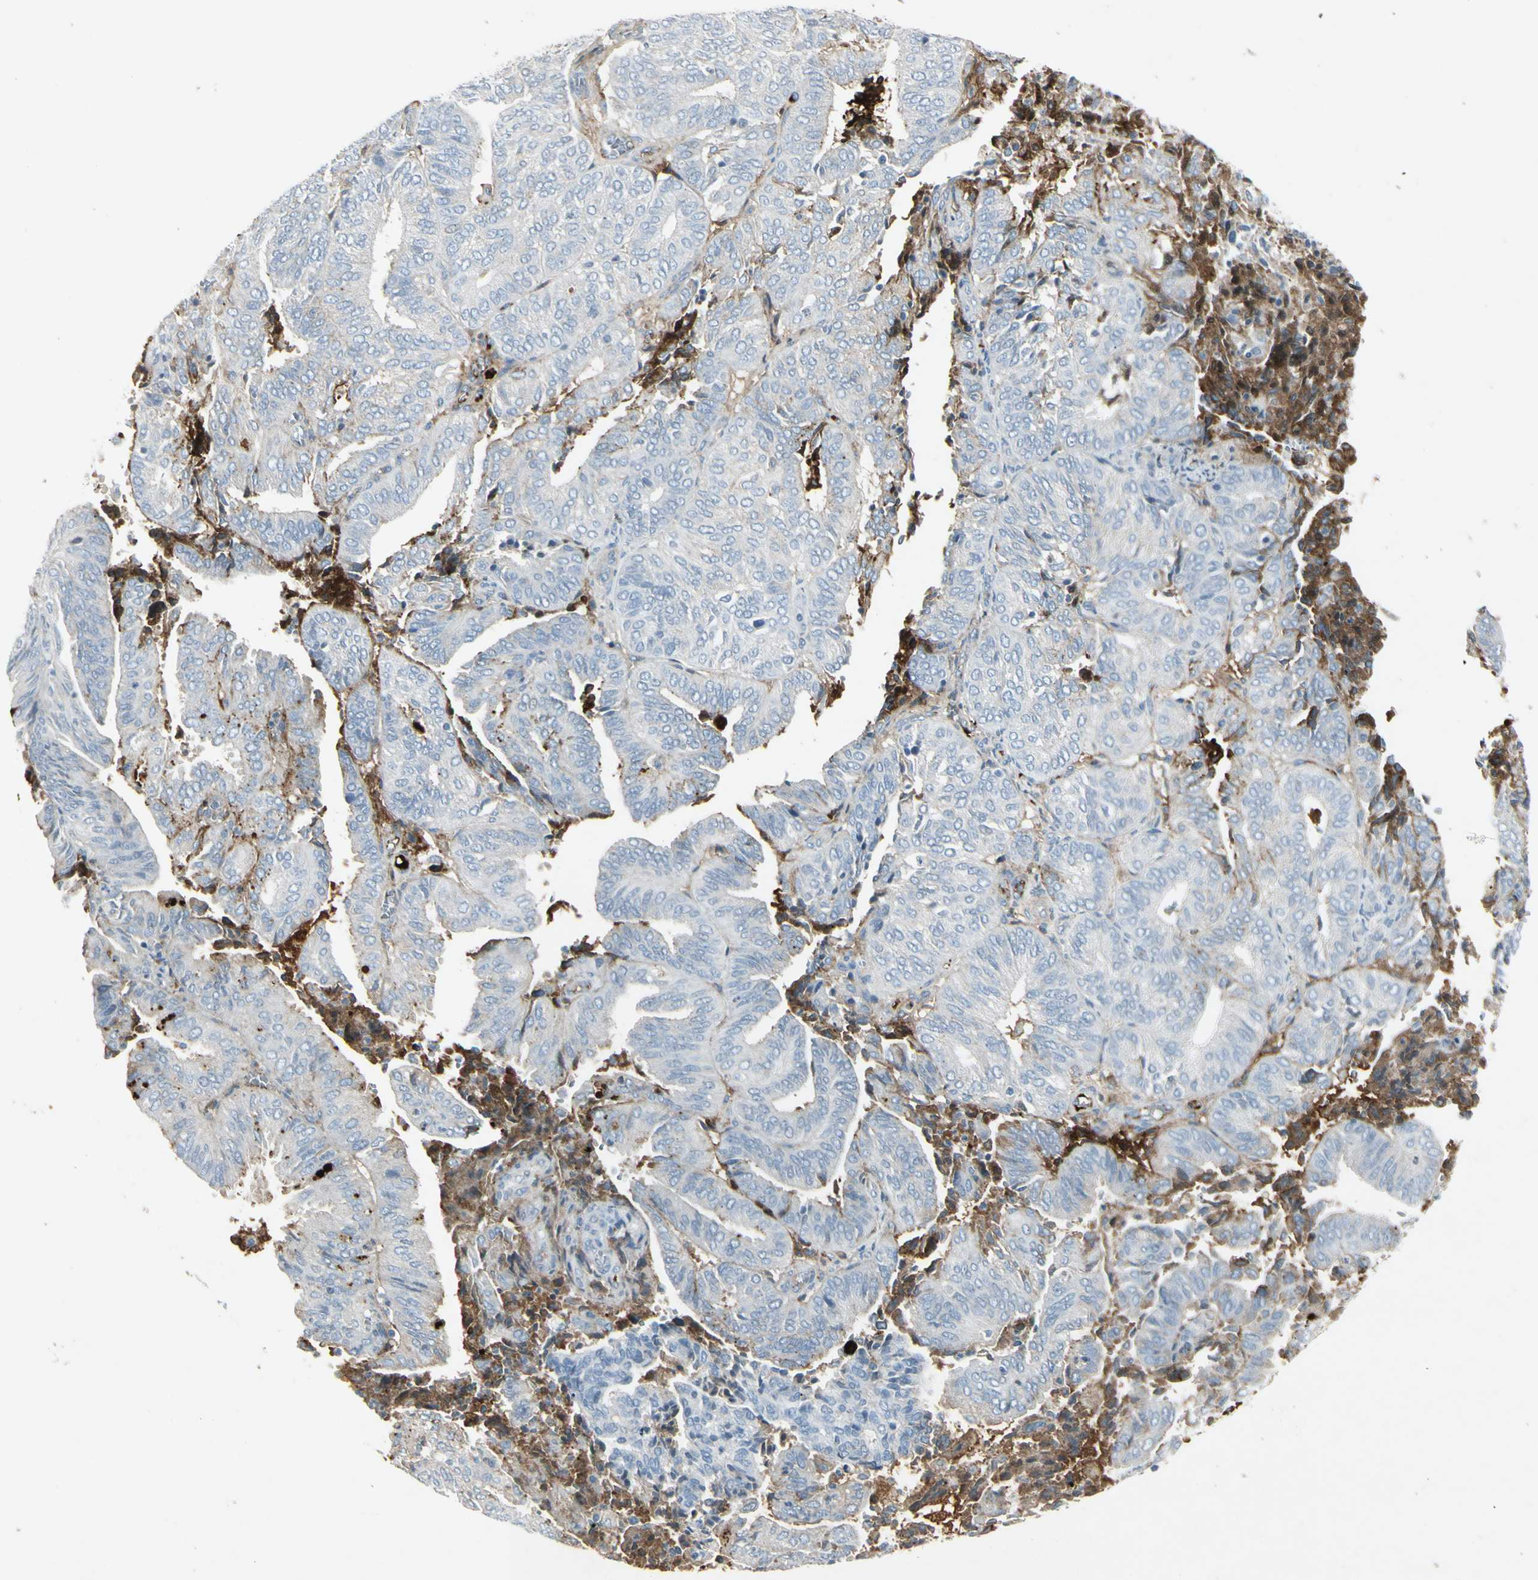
{"staining": {"intensity": "negative", "quantity": "none", "location": "none"}, "tissue": "endometrial cancer", "cell_type": "Tumor cells", "image_type": "cancer", "snomed": [{"axis": "morphology", "description": "Adenocarcinoma, NOS"}, {"axis": "topography", "description": "Uterus"}], "caption": "High power microscopy photomicrograph of an IHC photomicrograph of endometrial cancer, revealing no significant expression in tumor cells.", "gene": "IGHM", "patient": {"sex": "female", "age": 60}}